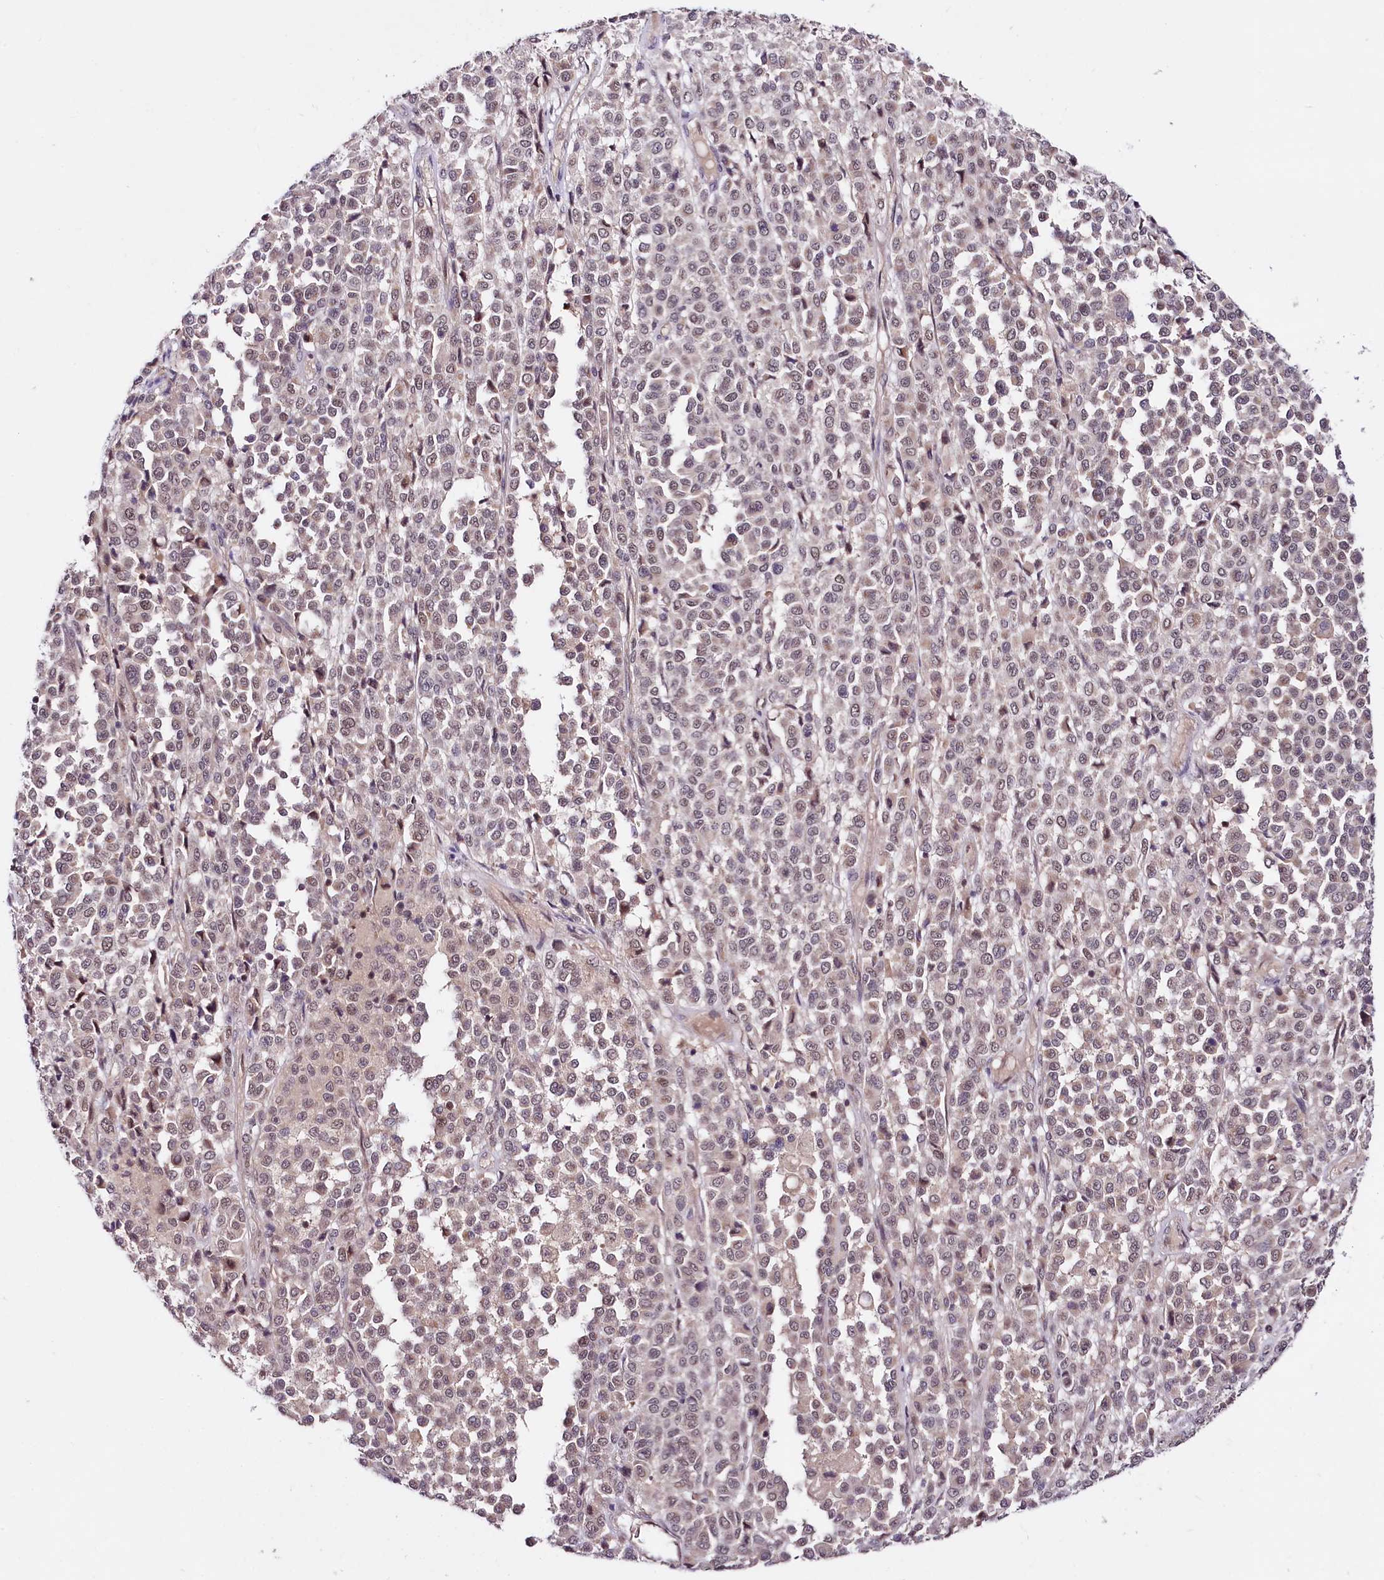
{"staining": {"intensity": "weak", "quantity": "25%-75%", "location": "nuclear"}, "tissue": "melanoma", "cell_type": "Tumor cells", "image_type": "cancer", "snomed": [{"axis": "morphology", "description": "Malignant melanoma, Metastatic site"}, {"axis": "topography", "description": "Pancreas"}], "caption": "A low amount of weak nuclear staining is appreciated in approximately 25%-75% of tumor cells in malignant melanoma (metastatic site) tissue. (Brightfield microscopy of DAB IHC at high magnification).", "gene": "TAFAZZIN", "patient": {"sex": "female", "age": 30}}